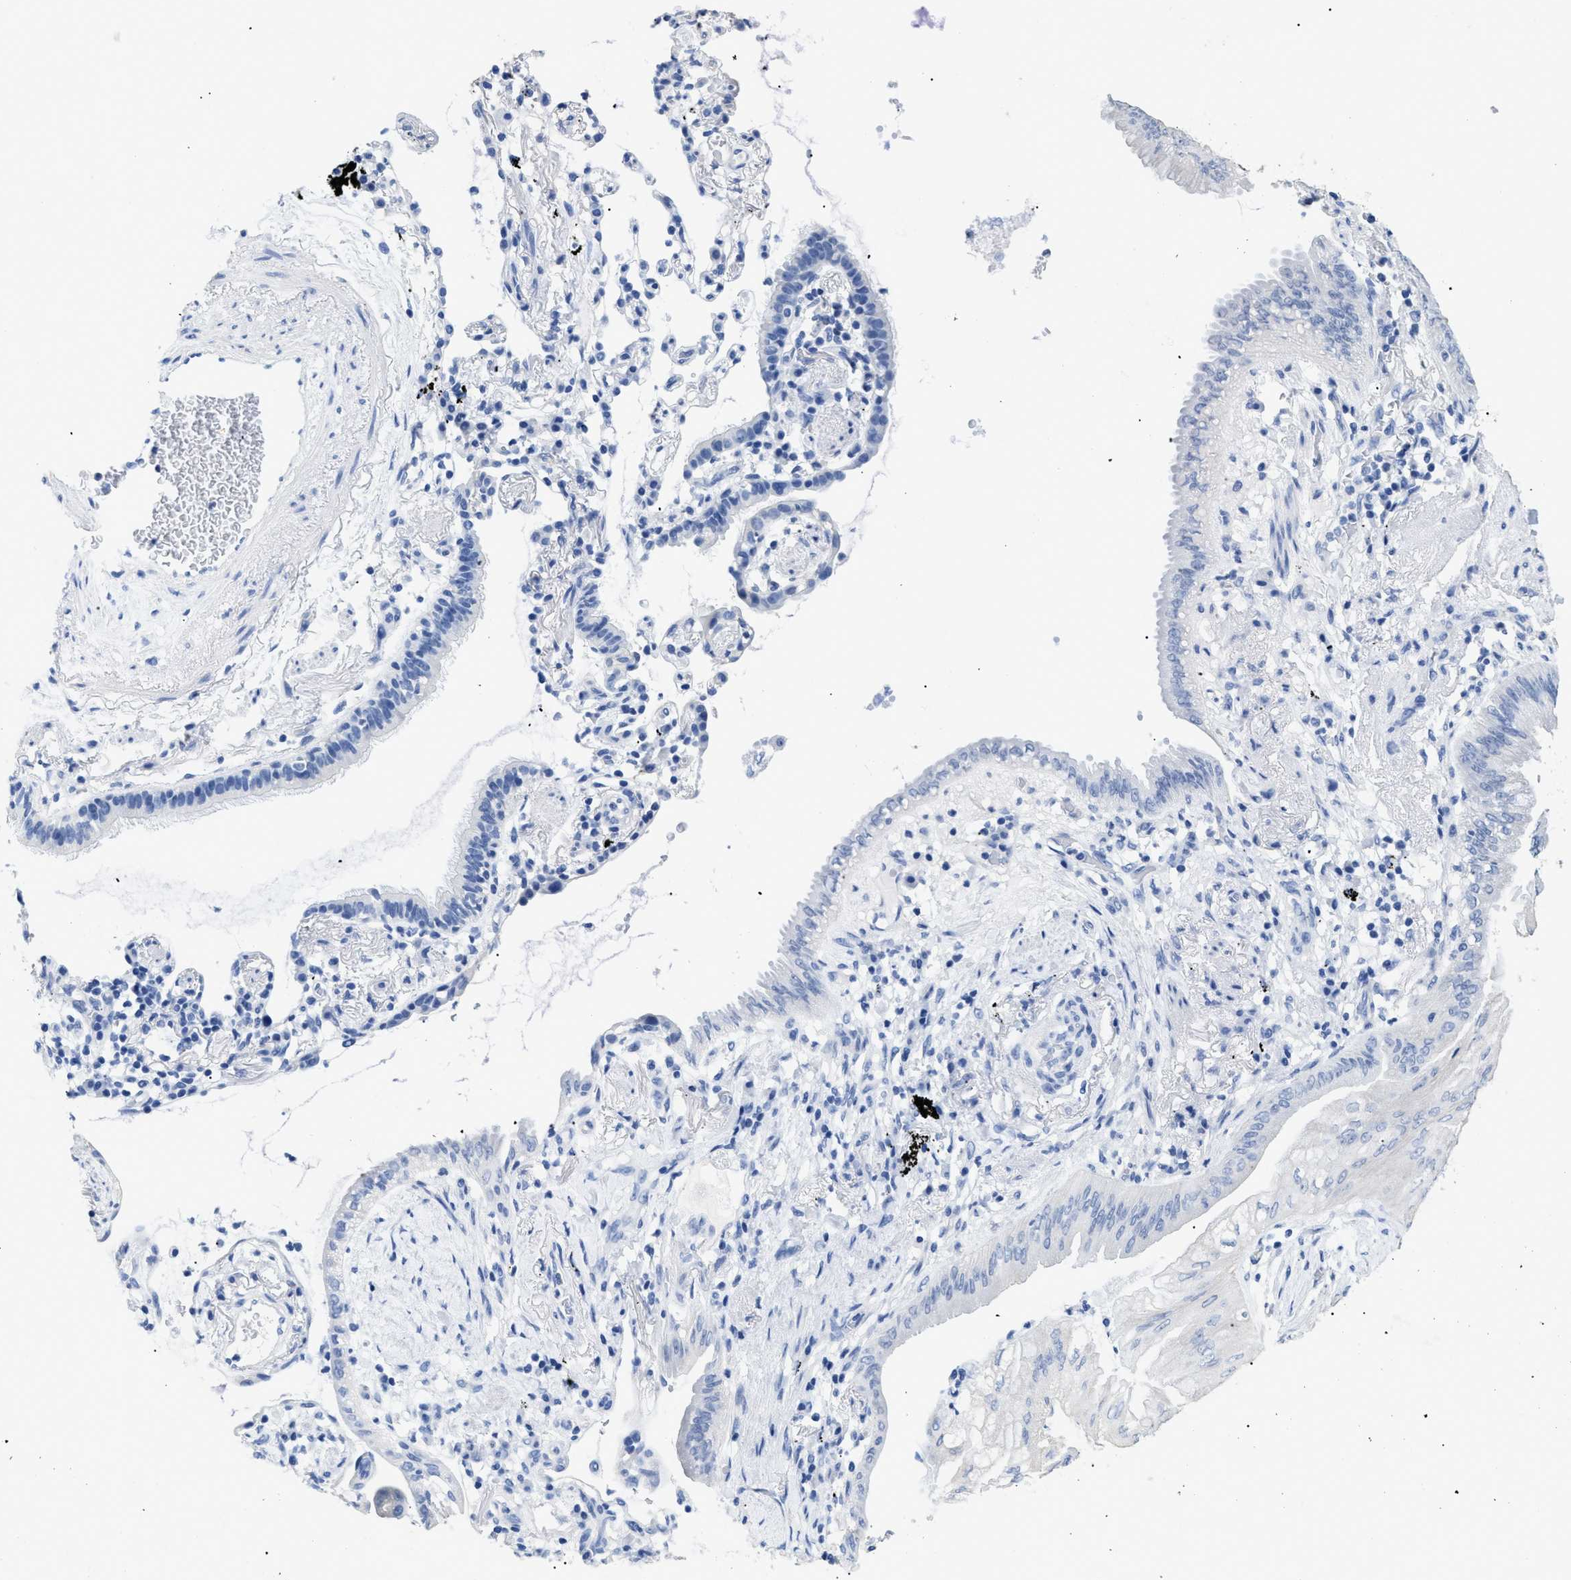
{"staining": {"intensity": "negative", "quantity": "none", "location": "none"}, "tissue": "lung cancer", "cell_type": "Tumor cells", "image_type": "cancer", "snomed": [{"axis": "morphology", "description": "Normal tissue, NOS"}, {"axis": "morphology", "description": "Adenocarcinoma, NOS"}, {"axis": "topography", "description": "Bronchus"}, {"axis": "topography", "description": "Lung"}], "caption": "An immunohistochemistry histopathology image of lung cancer is shown. There is no staining in tumor cells of lung cancer.", "gene": "DLC1", "patient": {"sex": "female", "age": 70}}